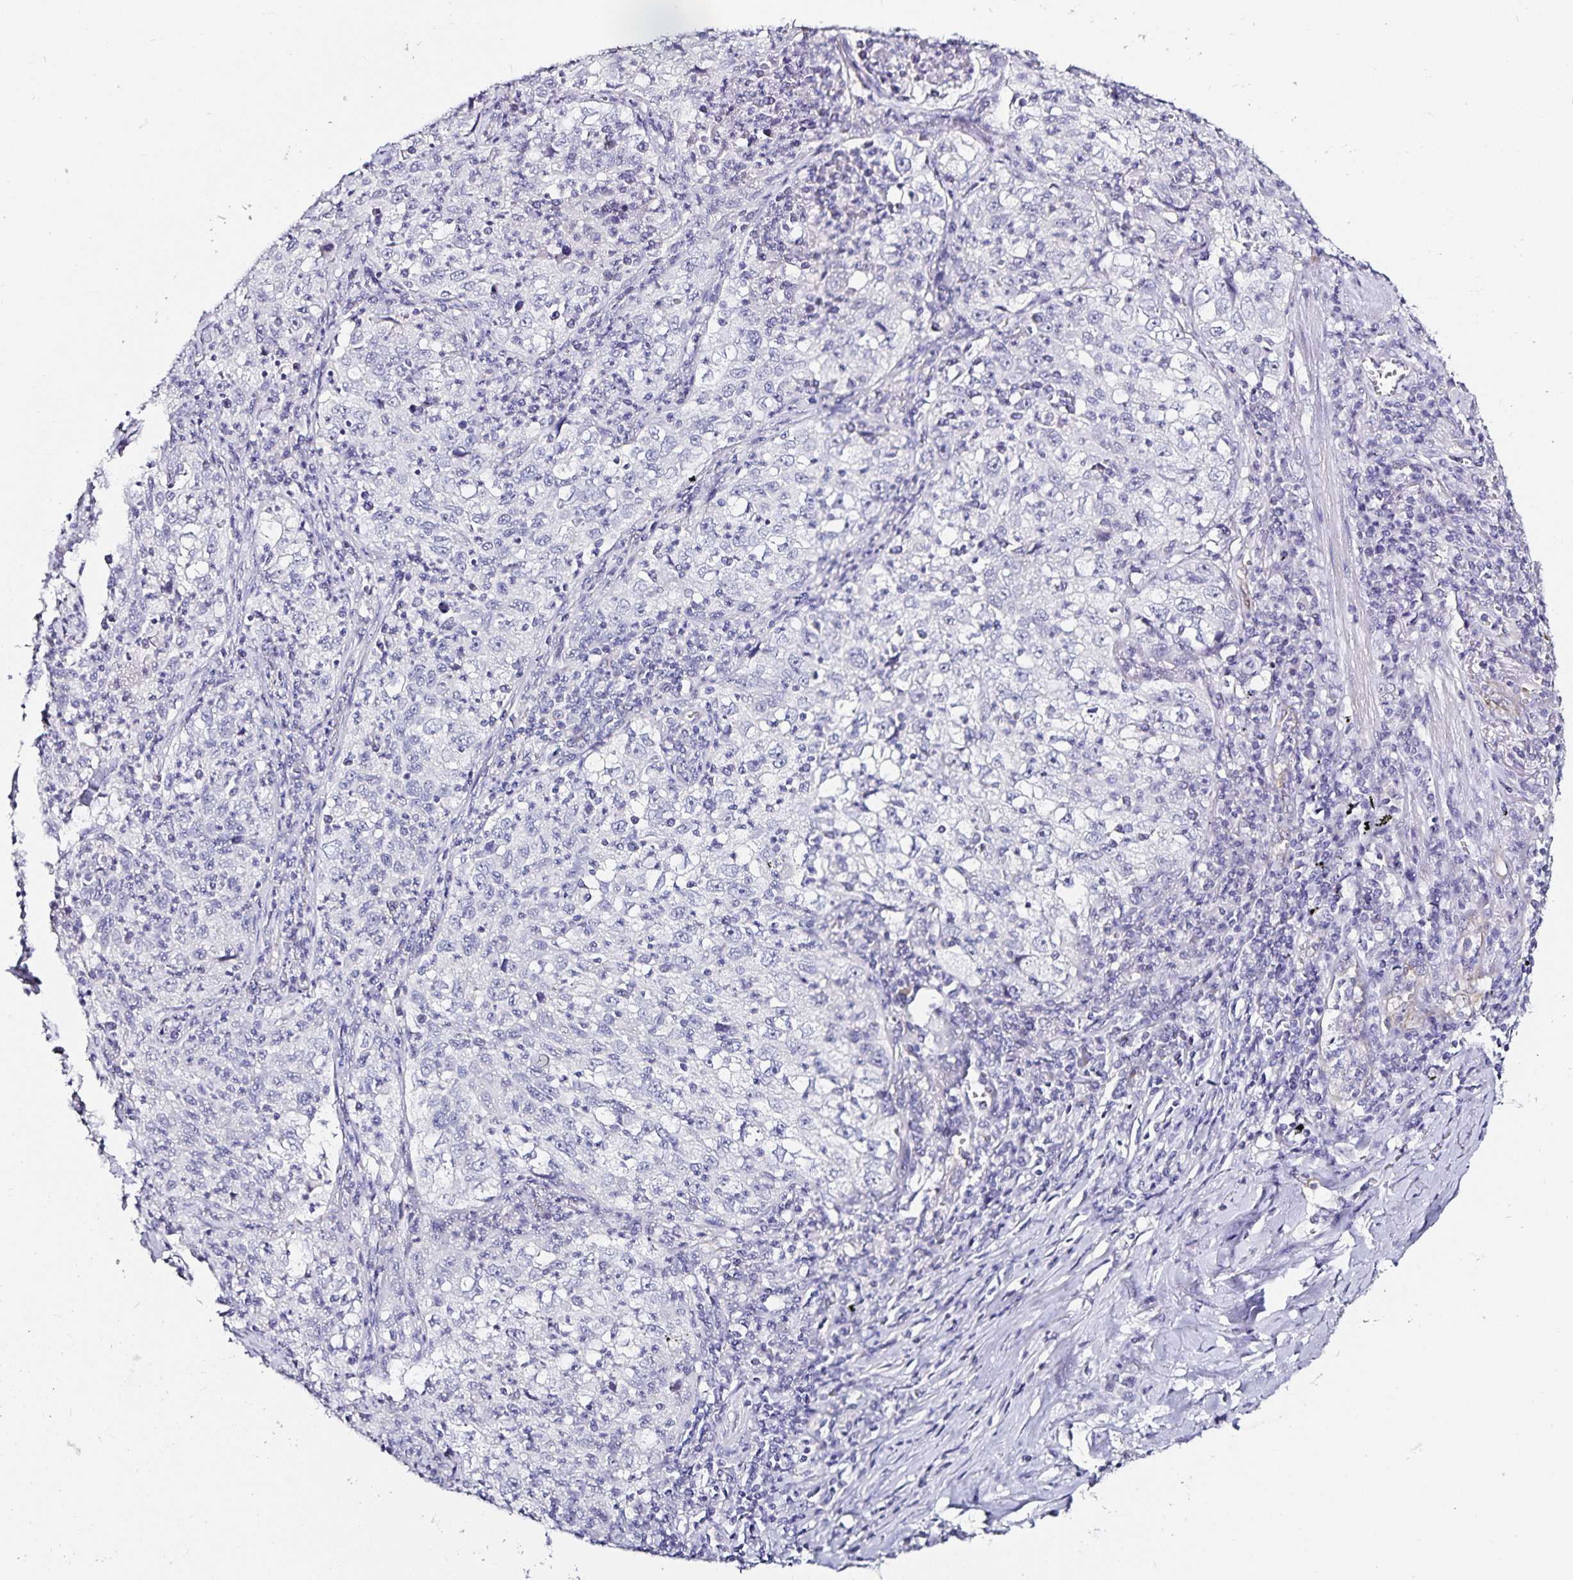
{"staining": {"intensity": "negative", "quantity": "none", "location": "none"}, "tissue": "lung cancer", "cell_type": "Tumor cells", "image_type": "cancer", "snomed": [{"axis": "morphology", "description": "Squamous cell carcinoma, NOS"}, {"axis": "topography", "description": "Lung"}], "caption": "Lung cancer (squamous cell carcinoma) was stained to show a protein in brown. There is no significant staining in tumor cells. (DAB immunohistochemistry, high magnification).", "gene": "TSPAN7", "patient": {"sex": "male", "age": 71}}